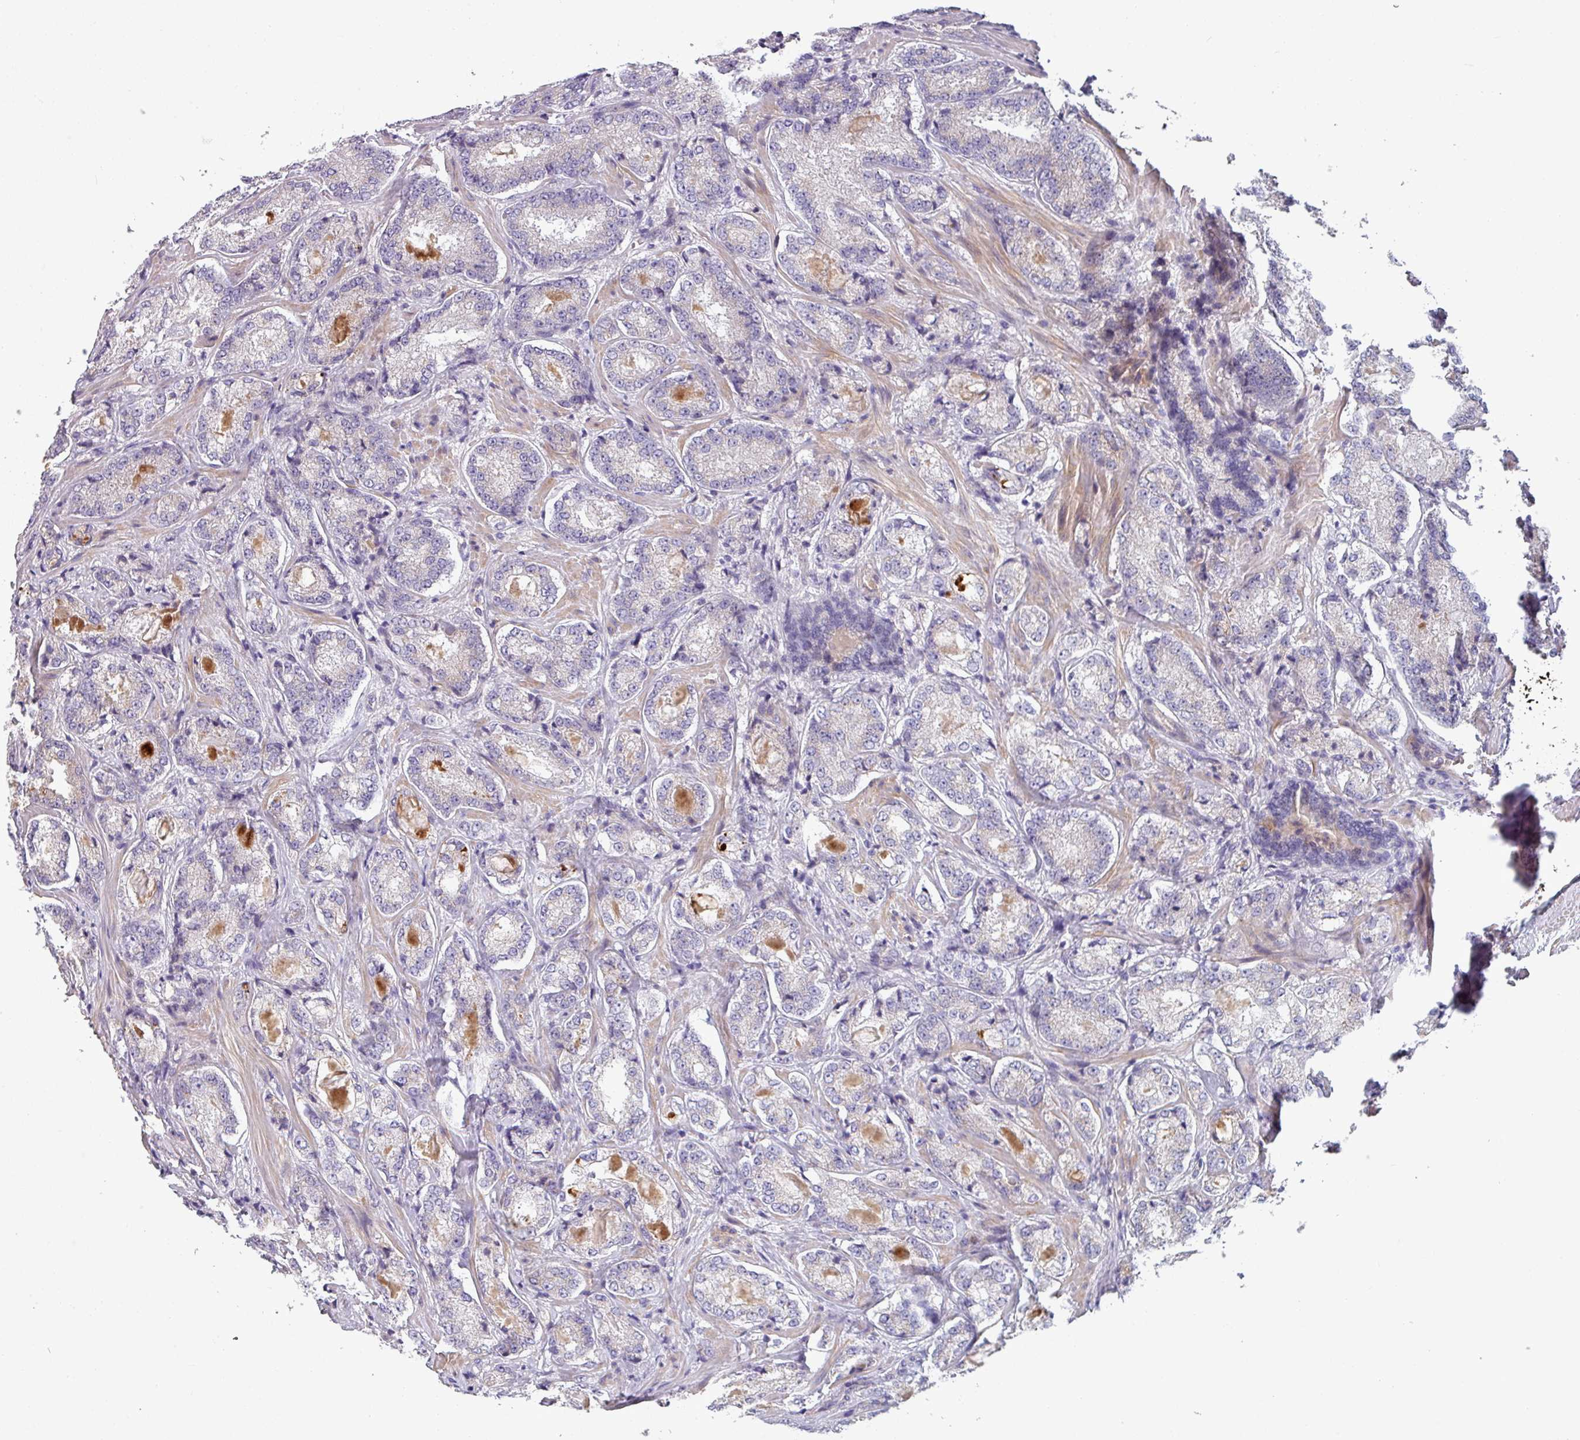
{"staining": {"intensity": "negative", "quantity": "none", "location": "none"}, "tissue": "prostate cancer", "cell_type": "Tumor cells", "image_type": "cancer", "snomed": [{"axis": "morphology", "description": "Adenocarcinoma, Low grade"}, {"axis": "topography", "description": "Prostate"}], "caption": "Histopathology image shows no protein expression in tumor cells of low-grade adenocarcinoma (prostate) tissue.", "gene": "TMEM132A", "patient": {"sex": "male", "age": 74}}